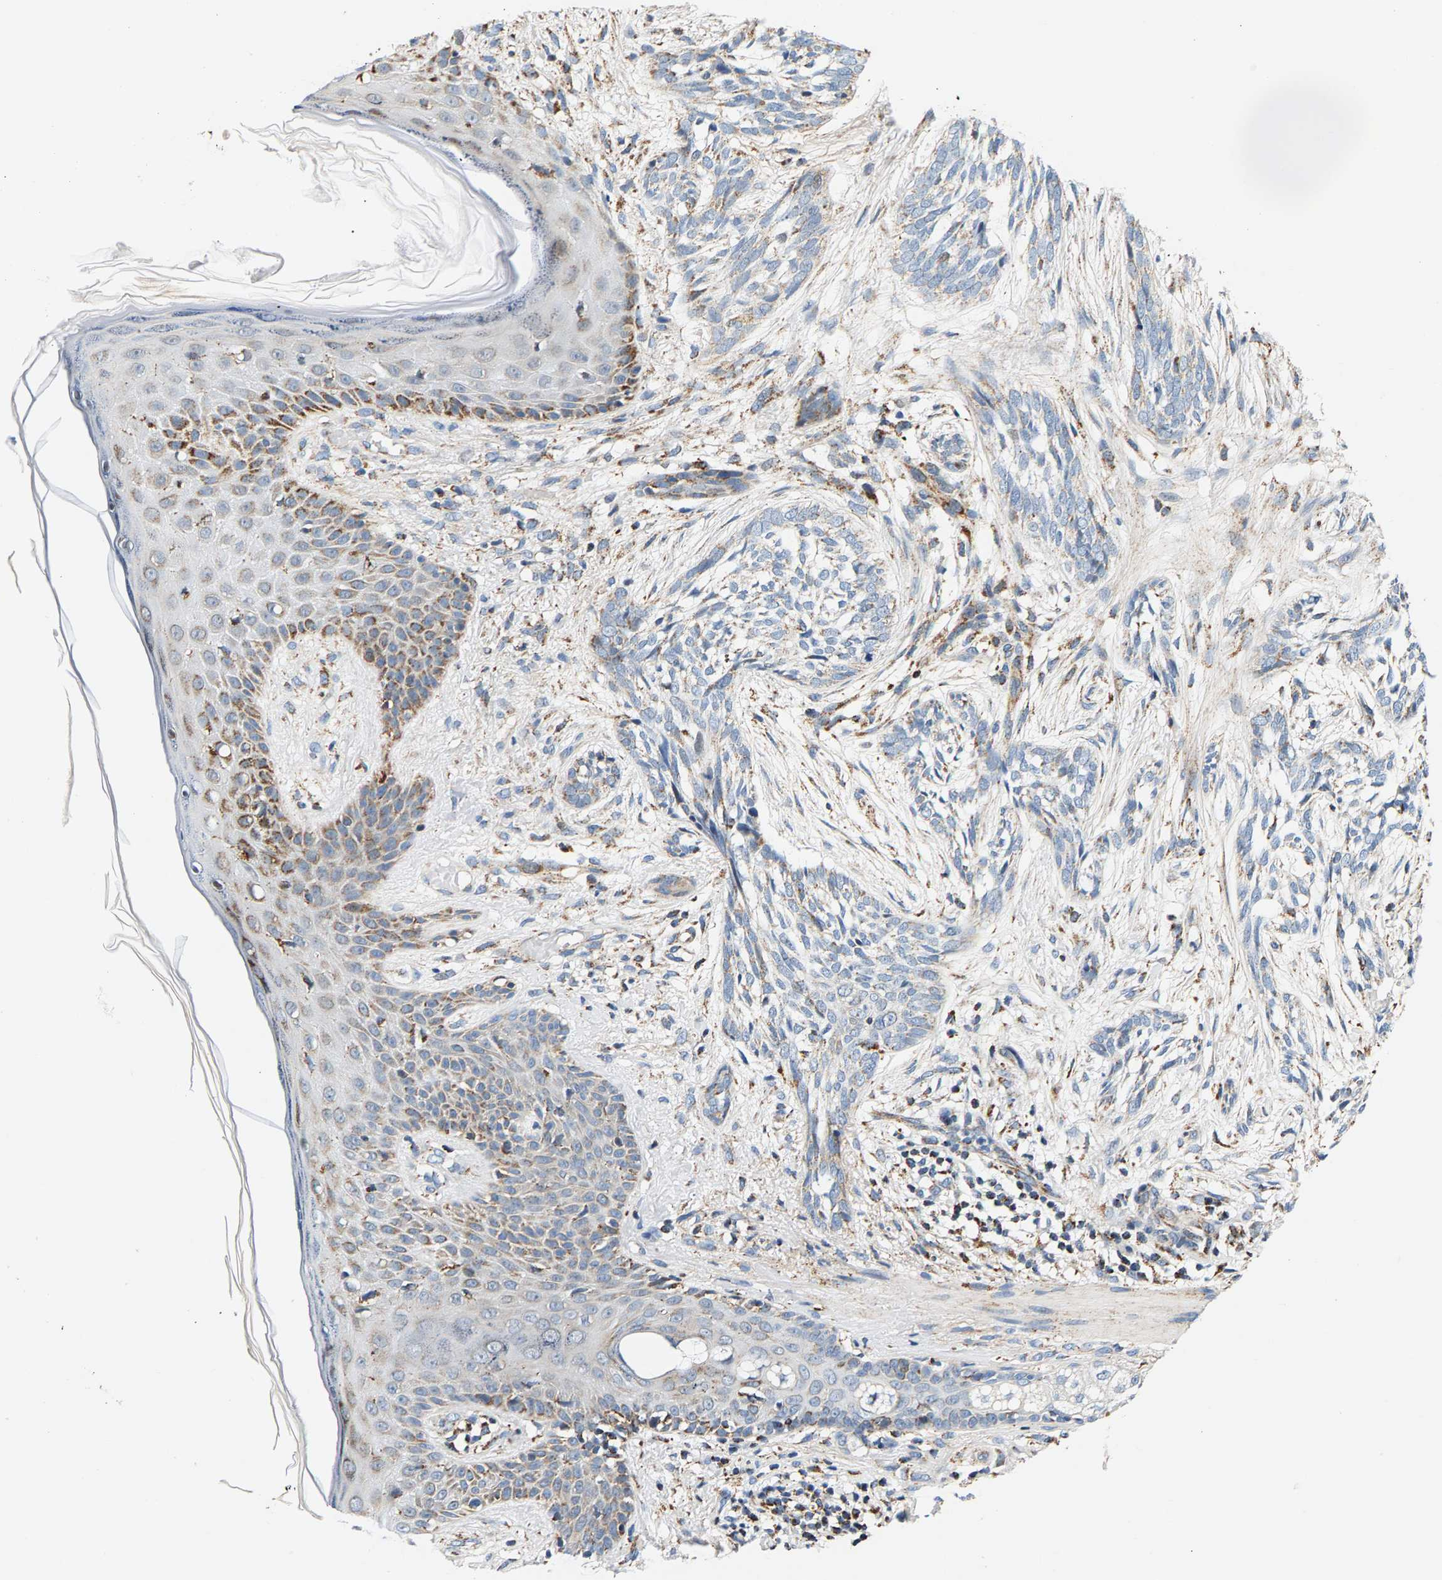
{"staining": {"intensity": "weak", "quantity": "<25%", "location": "cytoplasmic/membranous"}, "tissue": "skin cancer", "cell_type": "Tumor cells", "image_type": "cancer", "snomed": [{"axis": "morphology", "description": "Basal cell carcinoma"}, {"axis": "topography", "description": "Skin"}], "caption": "High power microscopy photomicrograph of an immunohistochemistry photomicrograph of skin cancer, revealing no significant positivity in tumor cells.", "gene": "PDE1A", "patient": {"sex": "female", "age": 88}}